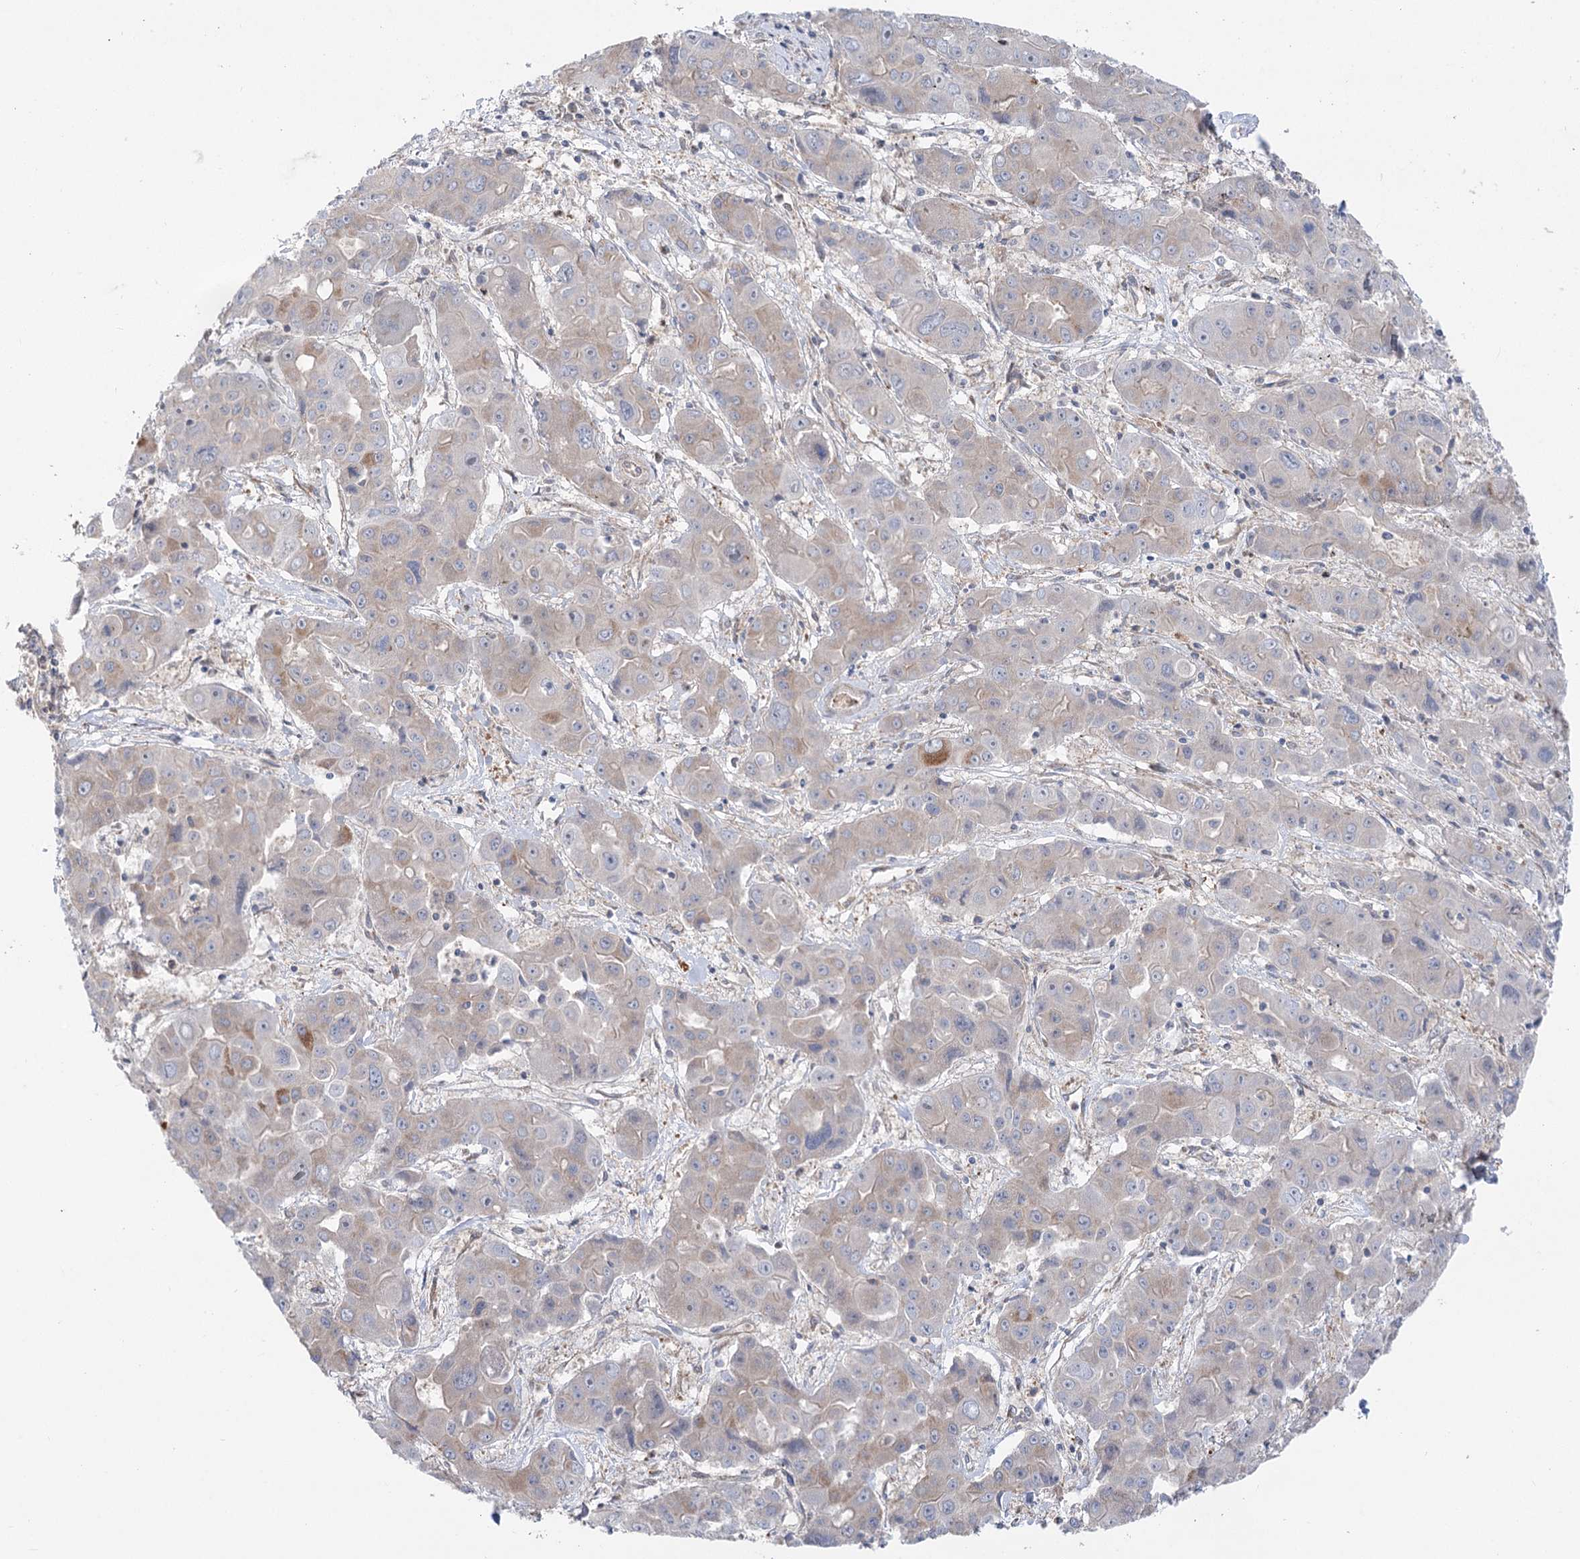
{"staining": {"intensity": "weak", "quantity": "<25%", "location": "cytoplasmic/membranous"}, "tissue": "liver cancer", "cell_type": "Tumor cells", "image_type": "cancer", "snomed": [{"axis": "morphology", "description": "Cholangiocarcinoma"}, {"axis": "topography", "description": "Liver"}], "caption": "An image of cholangiocarcinoma (liver) stained for a protein exhibits no brown staining in tumor cells.", "gene": "SCN11A", "patient": {"sex": "male", "age": 67}}